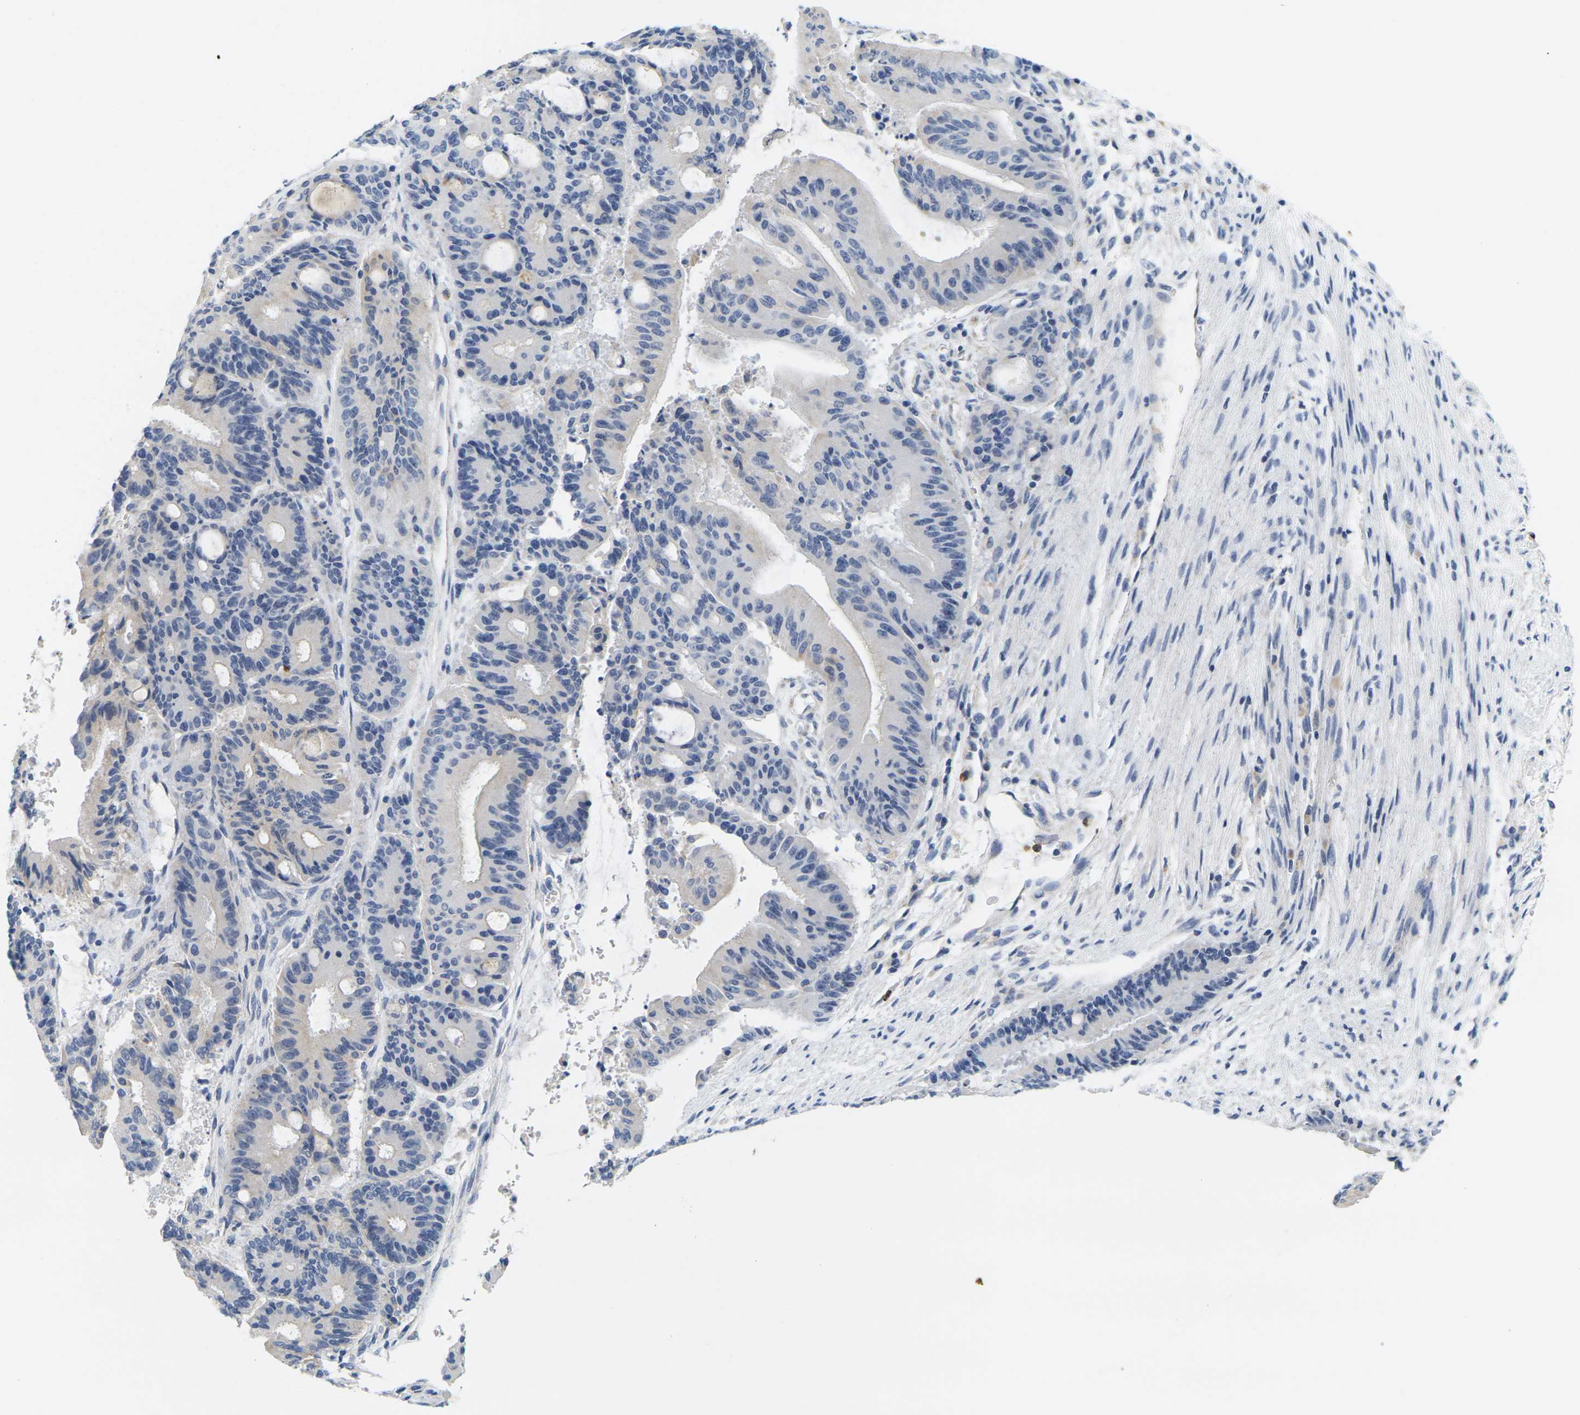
{"staining": {"intensity": "weak", "quantity": "<25%", "location": "cytoplasmic/membranous"}, "tissue": "liver cancer", "cell_type": "Tumor cells", "image_type": "cancer", "snomed": [{"axis": "morphology", "description": "Cholangiocarcinoma"}, {"axis": "topography", "description": "Liver"}], "caption": "Immunohistochemical staining of human liver cancer displays no significant staining in tumor cells.", "gene": "KLK5", "patient": {"sex": "female", "age": 73}}